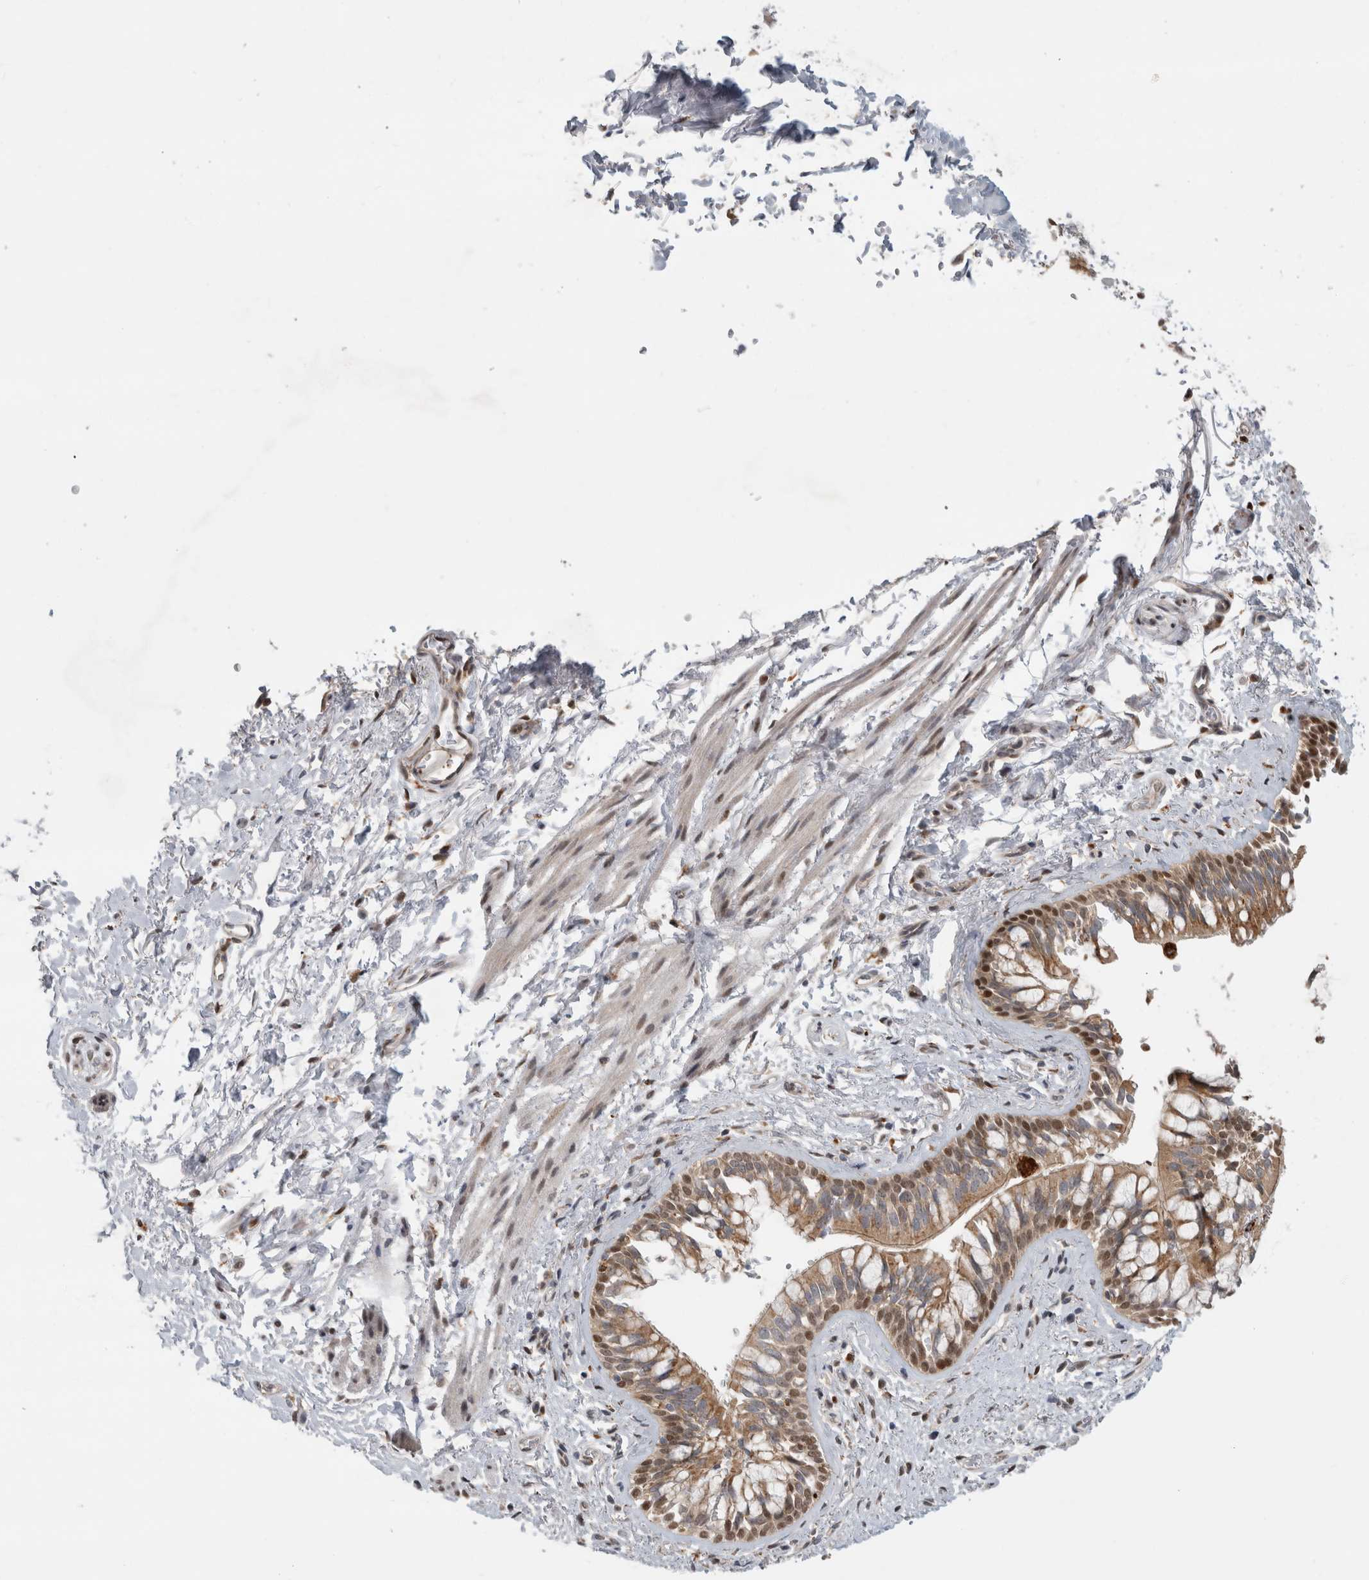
{"staining": {"intensity": "moderate", "quantity": ">75%", "location": "cytoplasmic/membranous,nuclear"}, "tissue": "bronchus", "cell_type": "Respiratory epithelial cells", "image_type": "normal", "snomed": [{"axis": "morphology", "description": "Normal tissue, NOS"}, {"axis": "morphology", "description": "Inflammation, NOS"}, {"axis": "topography", "description": "Cartilage tissue"}, {"axis": "topography", "description": "Bronchus"}, {"axis": "topography", "description": "Lung"}], "caption": "Protein analysis of unremarkable bronchus shows moderate cytoplasmic/membranous,nuclear staining in about >75% of respiratory epithelial cells.", "gene": "NAB2", "patient": {"sex": "female", "age": 64}}